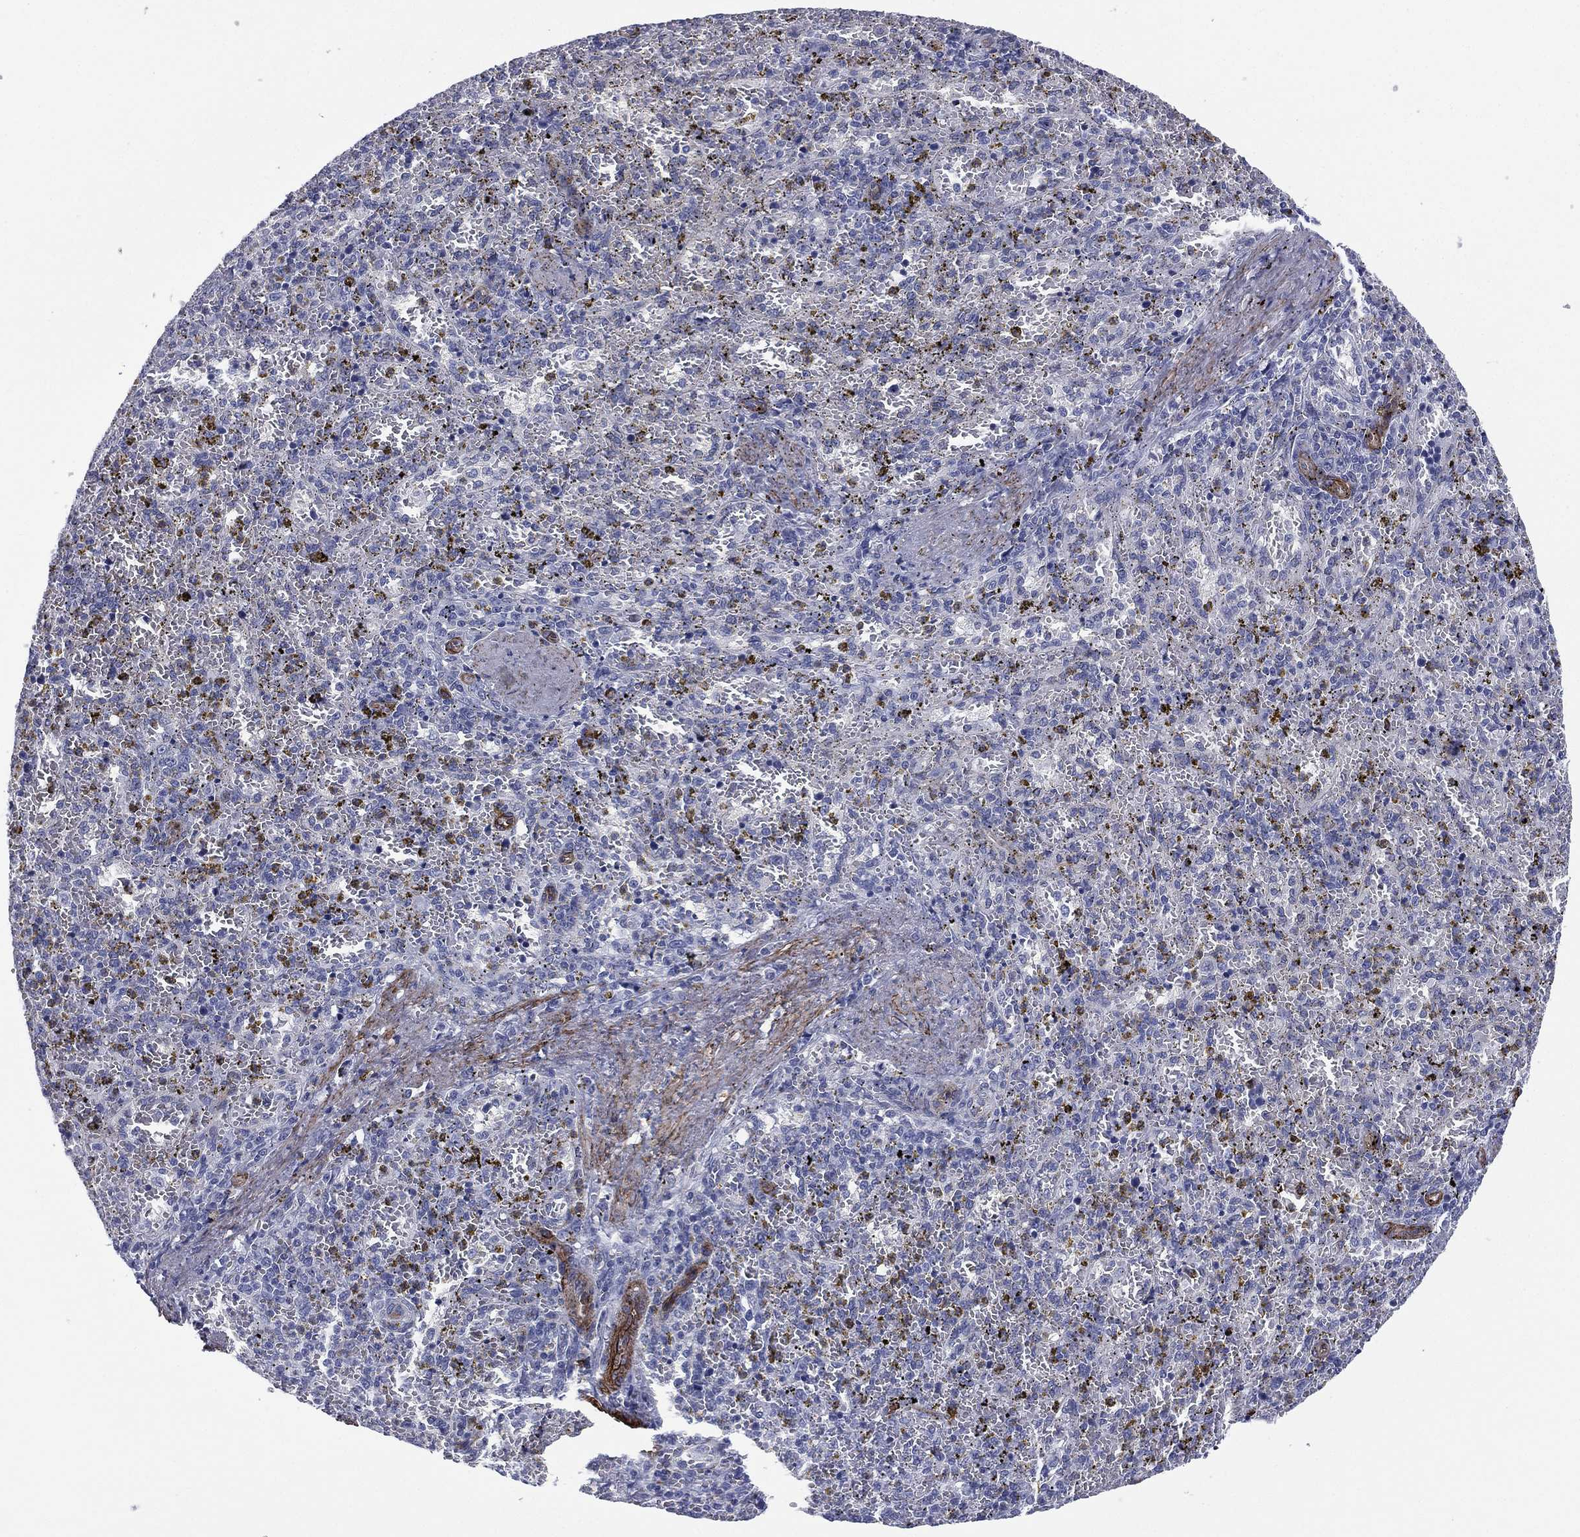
{"staining": {"intensity": "negative", "quantity": "none", "location": "none"}, "tissue": "spleen", "cell_type": "Cells in red pulp", "image_type": "normal", "snomed": [{"axis": "morphology", "description": "Normal tissue, NOS"}, {"axis": "topography", "description": "Spleen"}], "caption": "High power microscopy micrograph of an IHC histopathology image of benign spleen, revealing no significant expression in cells in red pulp.", "gene": "CAVIN3", "patient": {"sex": "female", "age": 50}}